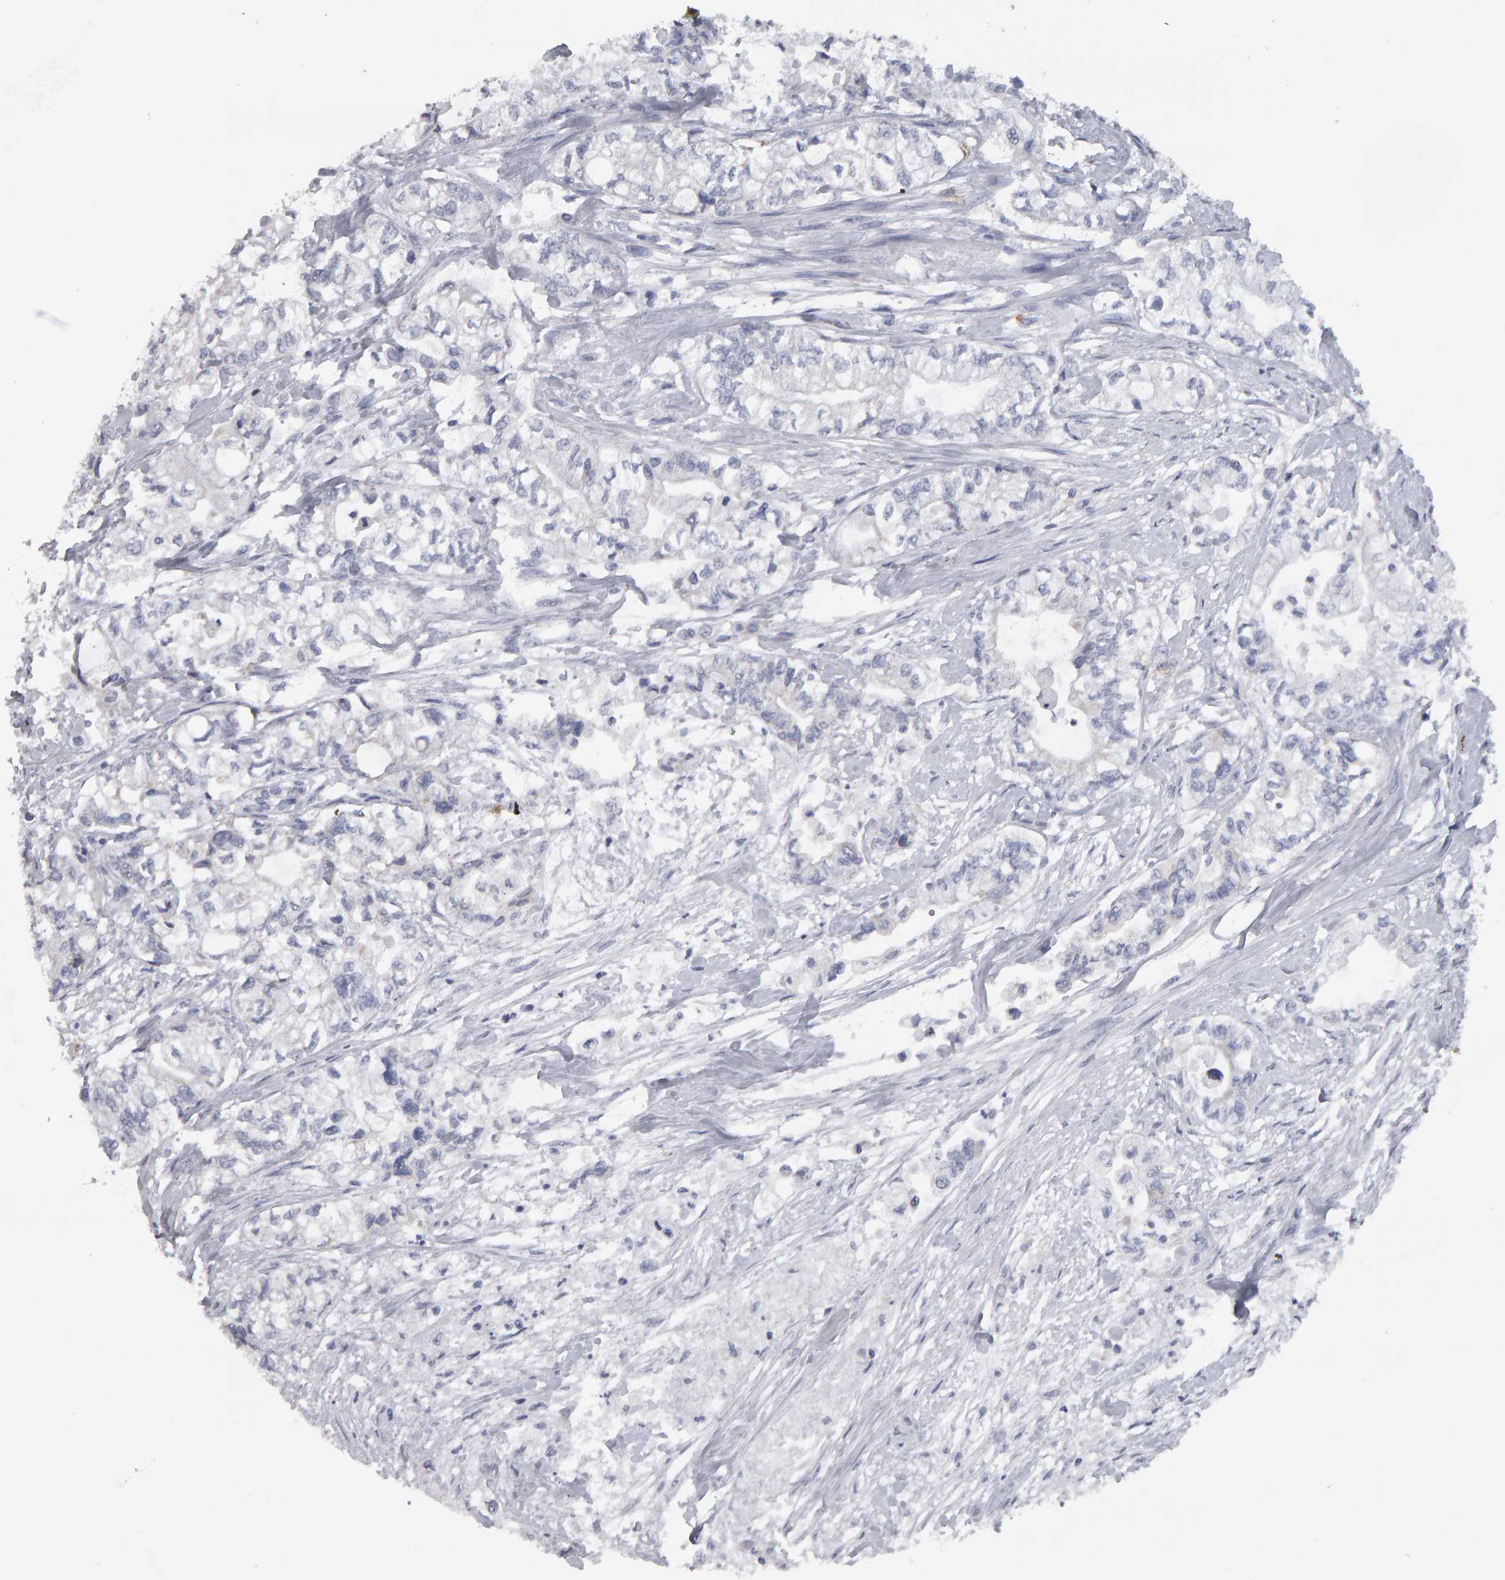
{"staining": {"intensity": "negative", "quantity": "none", "location": "none"}, "tissue": "pancreatic cancer", "cell_type": "Tumor cells", "image_type": "cancer", "snomed": [{"axis": "morphology", "description": "Adenocarcinoma, NOS"}, {"axis": "topography", "description": "Pancreas"}], "caption": "DAB (3,3'-diaminobenzidine) immunohistochemical staining of human adenocarcinoma (pancreatic) demonstrates no significant expression in tumor cells.", "gene": "CD38", "patient": {"sex": "male", "age": 79}}